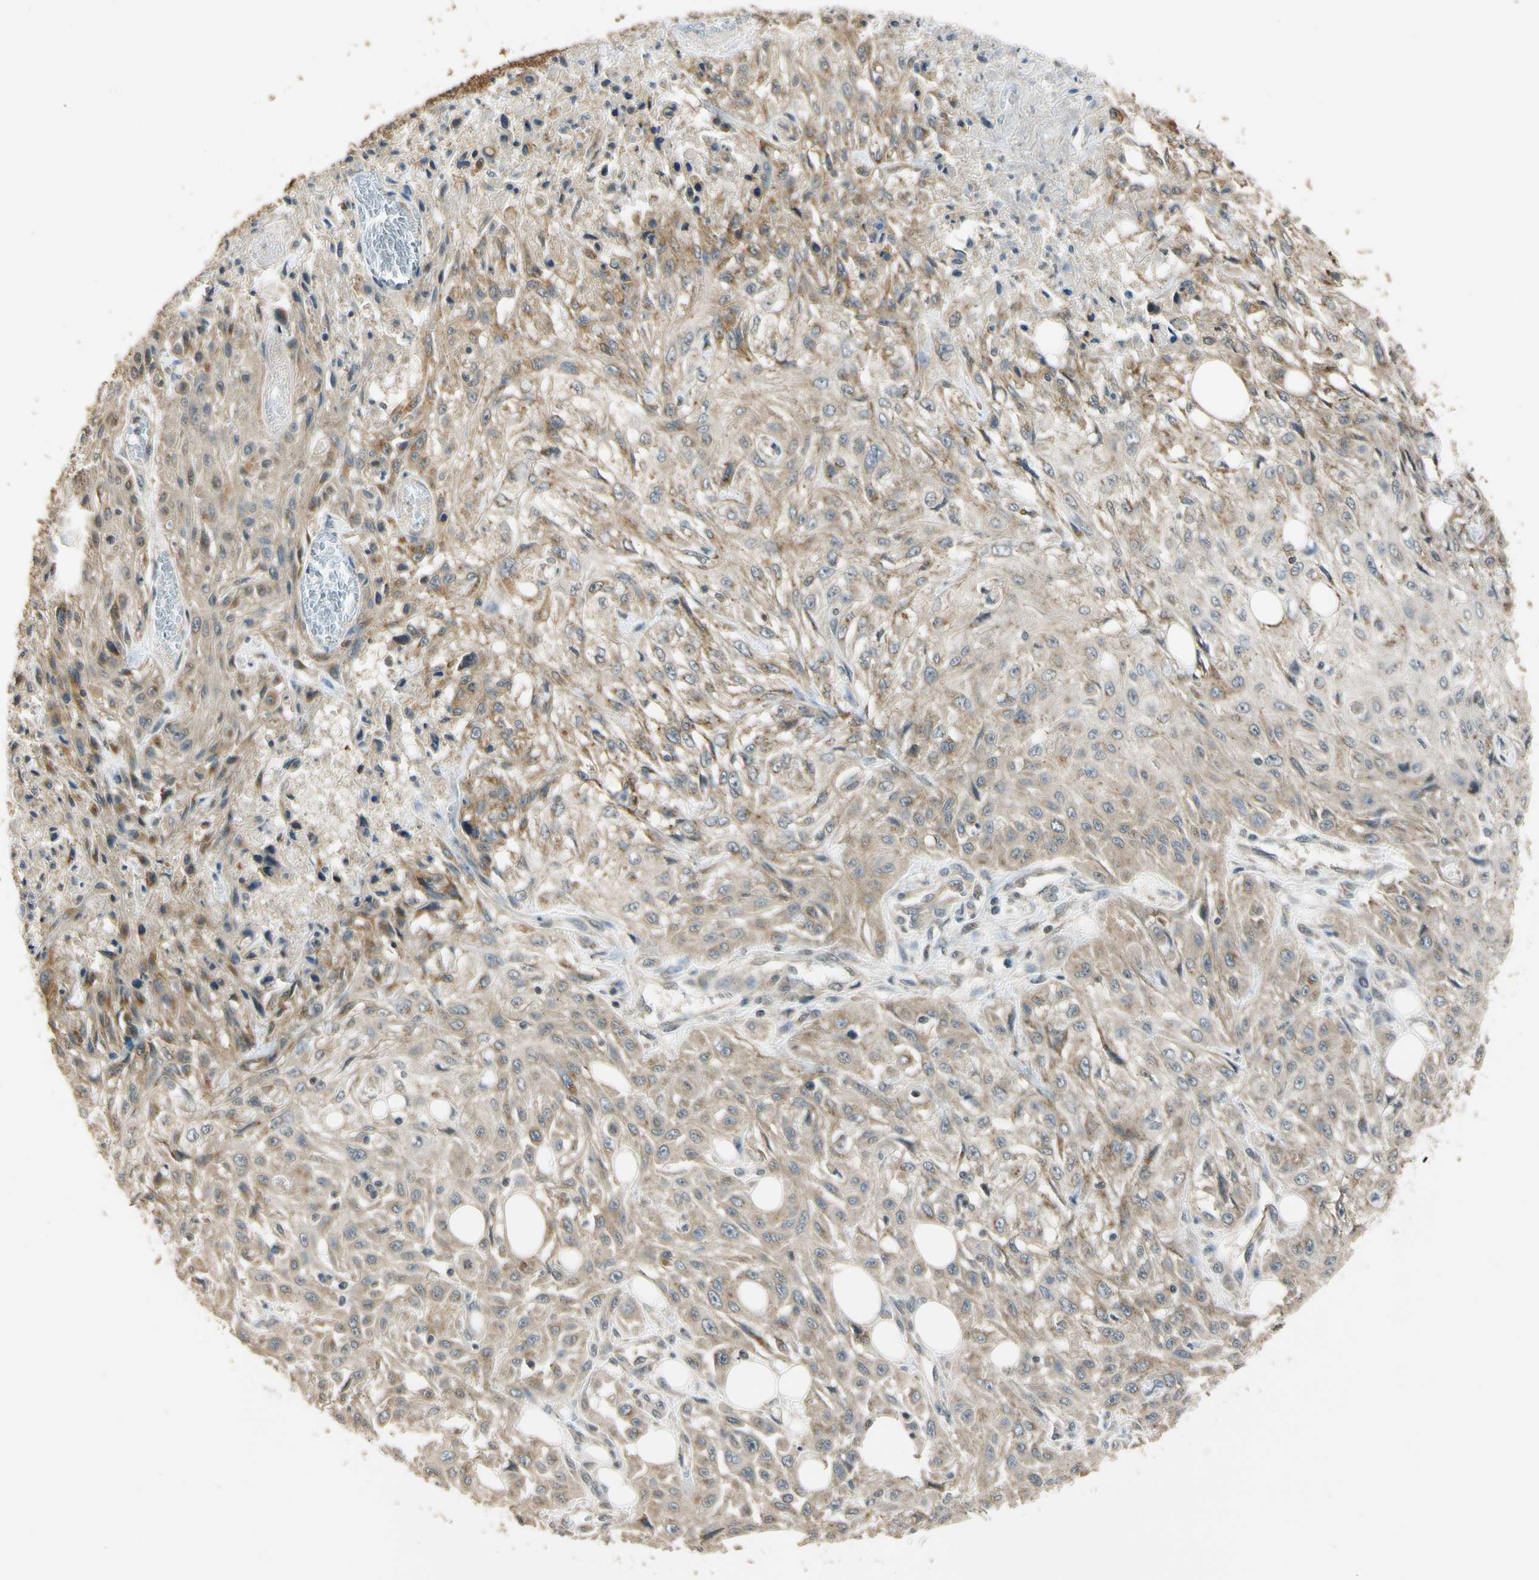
{"staining": {"intensity": "weak", "quantity": "25%-75%", "location": "cytoplasmic/membranous"}, "tissue": "skin cancer", "cell_type": "Tumor cells", "image_type": "cancer", "snomed": [{"axis": "morphology", "description": "Squamous cell carcinoma, NOS"}, {"axis": "morphology", "description": "Squamous cell carcinoma, metastatic, NOS"}, {"axis": "topography", "description": "Skin"}, {"axis": "topography", "description": "Lymph node"}], "caption": "The immunohistochemical stain highlights weak cytoplasmic/membranous expression in tumor cells of skin squamous cell carcinoma tissue.", "gene": "LAMTOR1", "patient": {"sex": "male", "age": 75}}